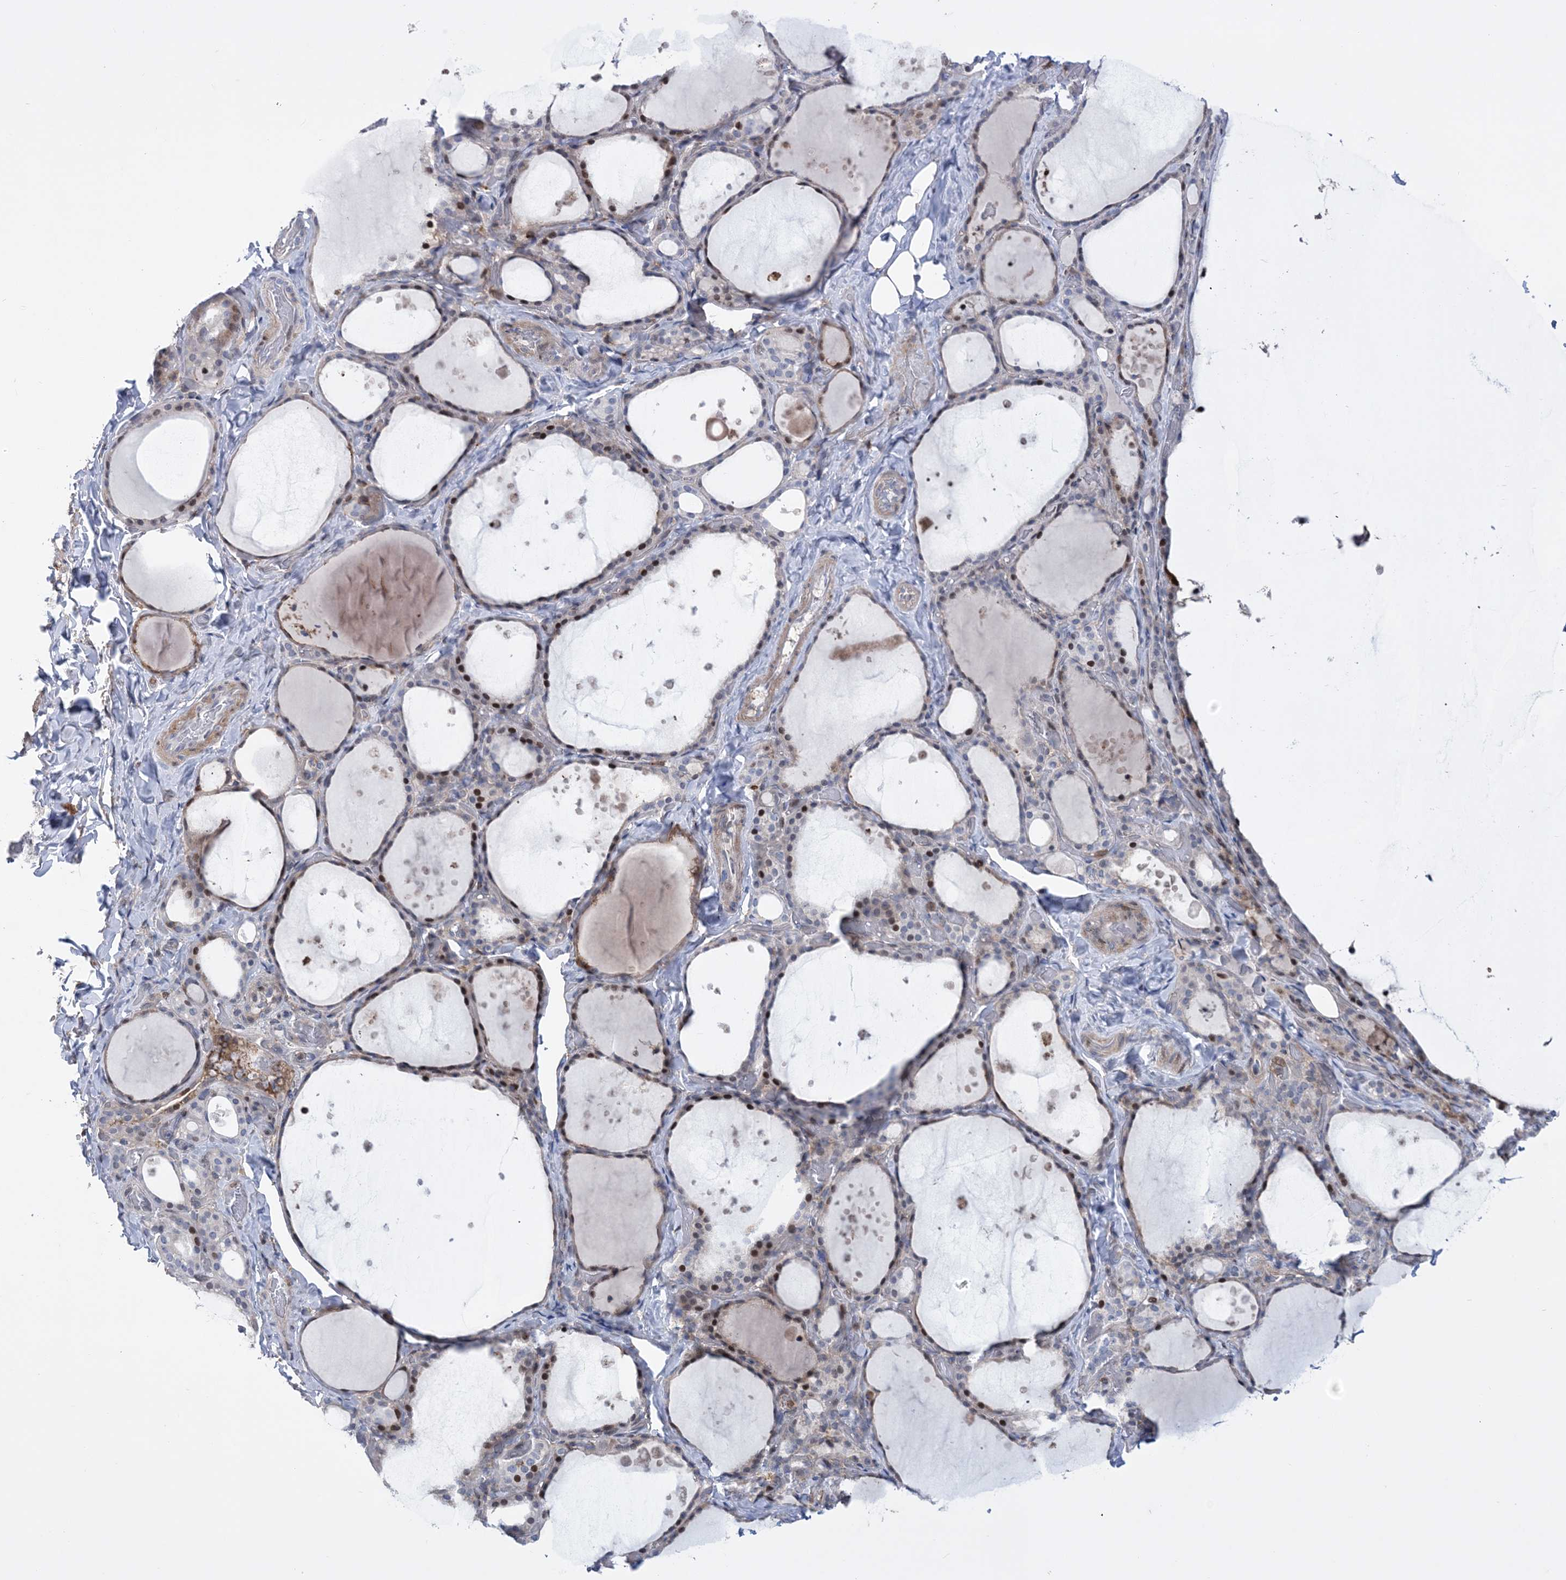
{"staining": {"intensity": "strong", "quantity": "25%-75%", "location": "nuclear"}, "tissue": "thyroid gland", "cell_type": "Glandular cells", "image_type": "normal", "snomed": [{"axis": "morphology", "description": "Normal tissue, NOS"}, {"axis": "topography", "description": "Thyroid gland"}], "caption": "A high amount of strong nuclear positivity is seen in approximately 25%-75% of glandular cells in unremarkable thyroid gland. The protein of interest is stained brown, and the nuclei are stained in blue (DAB (3,3'-diaminobenzidine) IHC with brightfield microscopy, high magnification).", "gene": "RNPEPL1", "patient": {"sex": "female", "age": 44}}